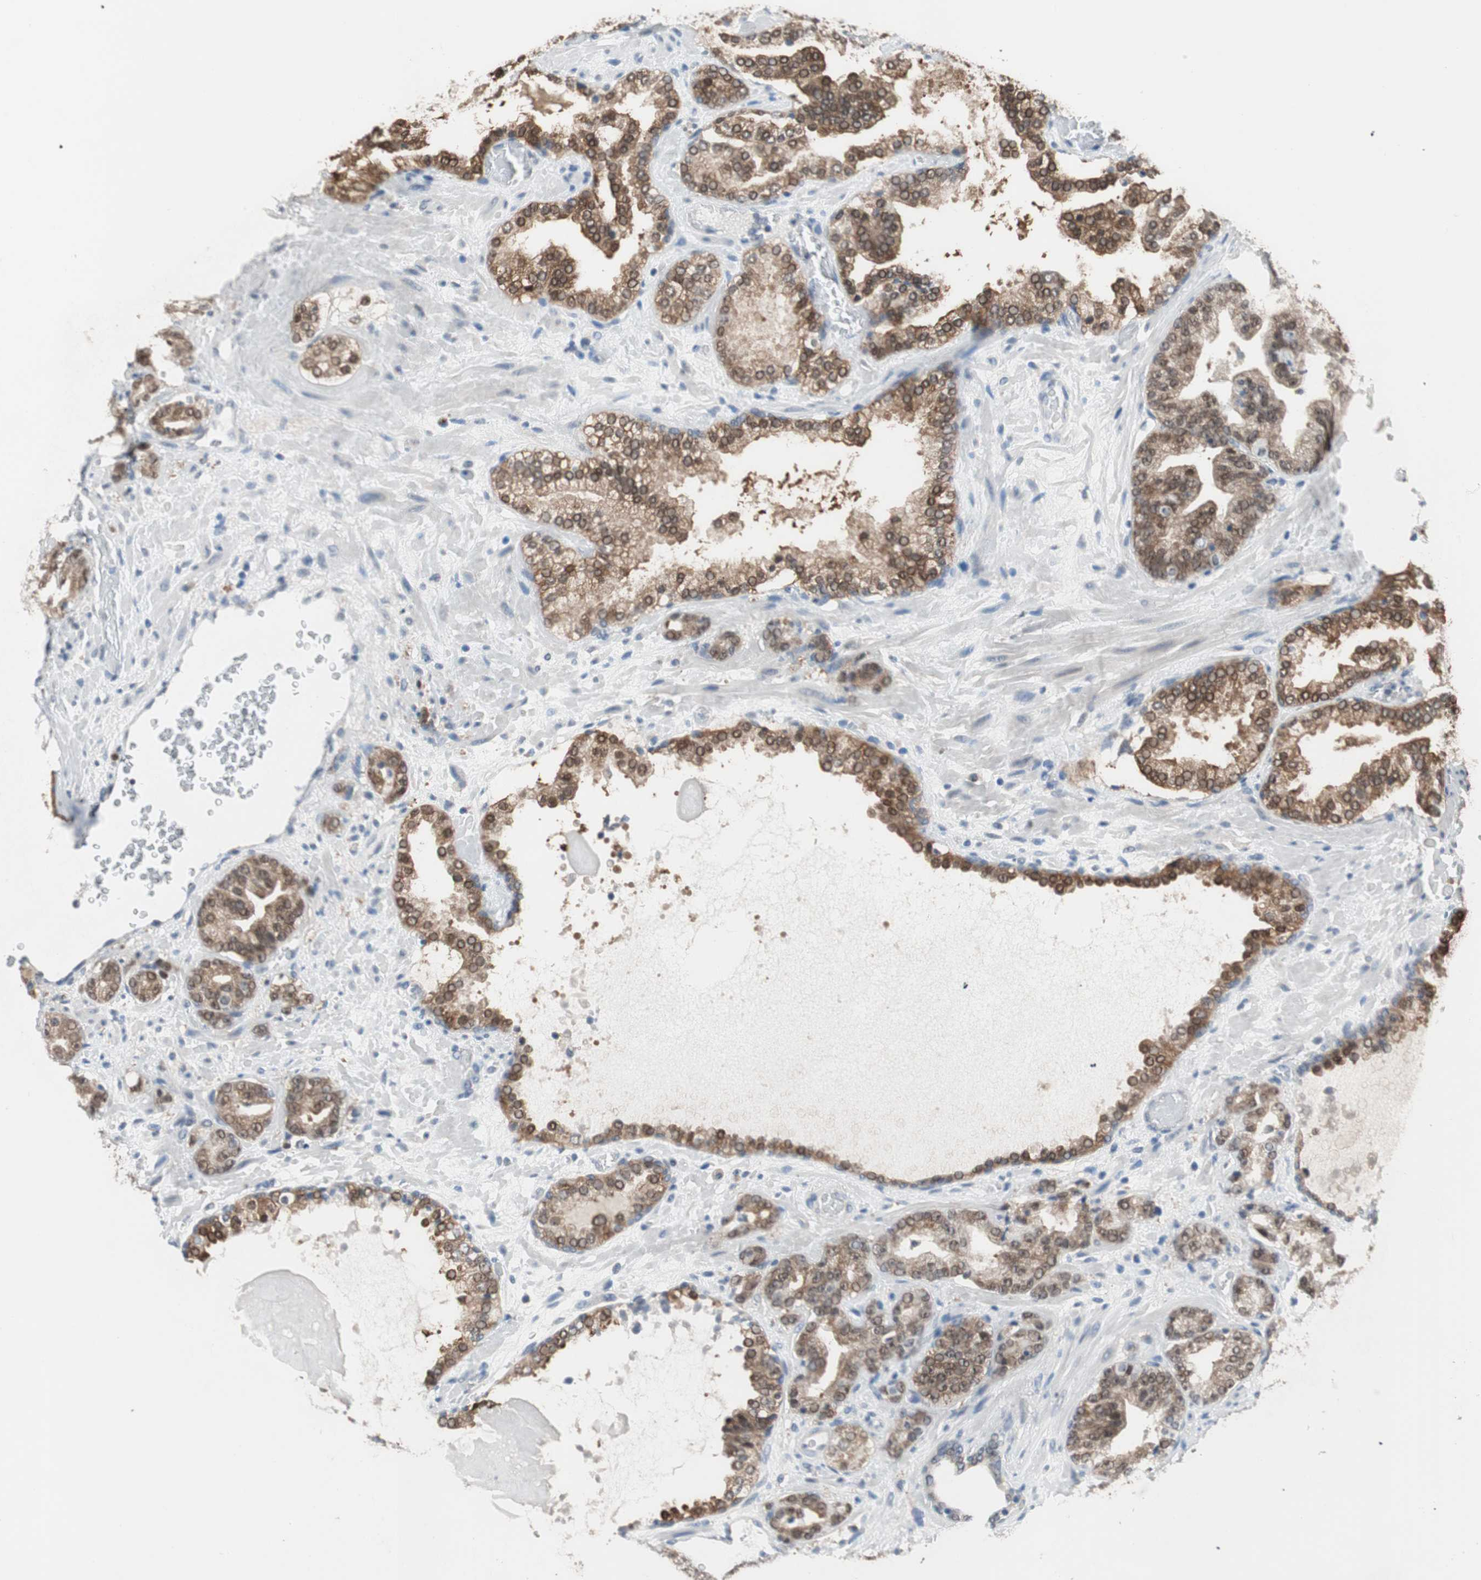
{"staining": {"intensity": "moderate", "quantity": ">75%", "location": "cytoplasmic/membranous"}, "tissue": "prostate cancer", "cell_type": "Tumor cells", "image_type": "cancer", "snomed": [{"axis": "morphology", "description": "Adenocarcinoma, Low grade"}, {"axis": "topography", "description": "Prostate"}], "caption": "There is medium levels of moderate cytoplasmic/membranous expression in tumor cells of prostate cancer (adenocarcinoma (low-grade)), as demonstrated by immunohistochemical staining (brown color).", "gene": "GRHL1", "patient": {"sex": "male", "age": 63}}